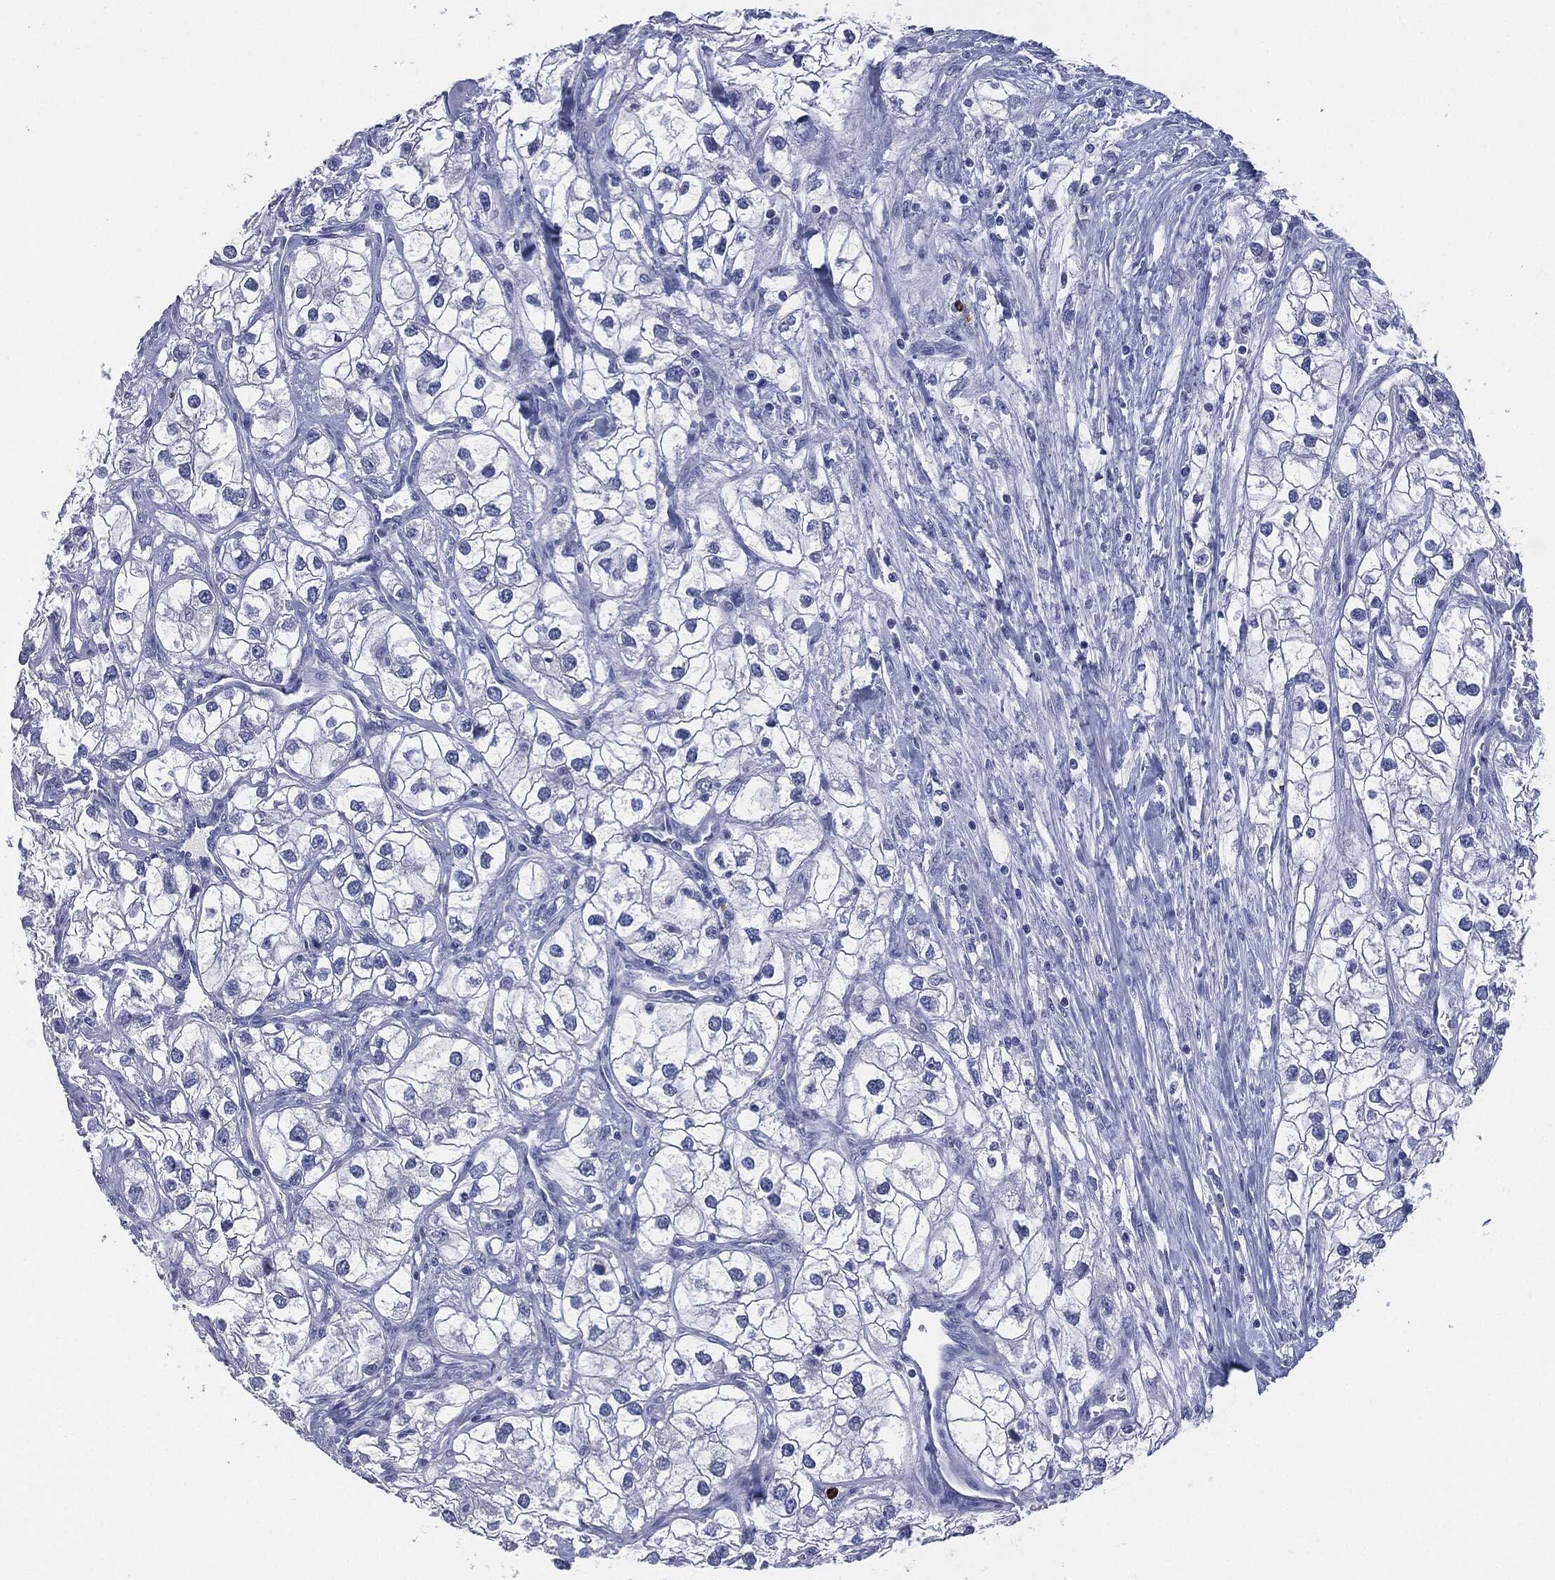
{"staining": {"intensity": "negative", "quantity": "none", "location": "none"}, "tissue": "renal cancer", "cell_type": "Tumor cells", "image_type": "cancer", "snomed": [{"axis": "morphology", "description": "Adenocarcinoma, NOS"}, {"axis": "topography", "description": "Kidney"}], "caption": "Immunohistochemical staining of human adenocarcinoma (renal) displays no significant staining in tumor cells.", "gene": "CEACAM8", "patient": {"sex": "male", "age": 59}}